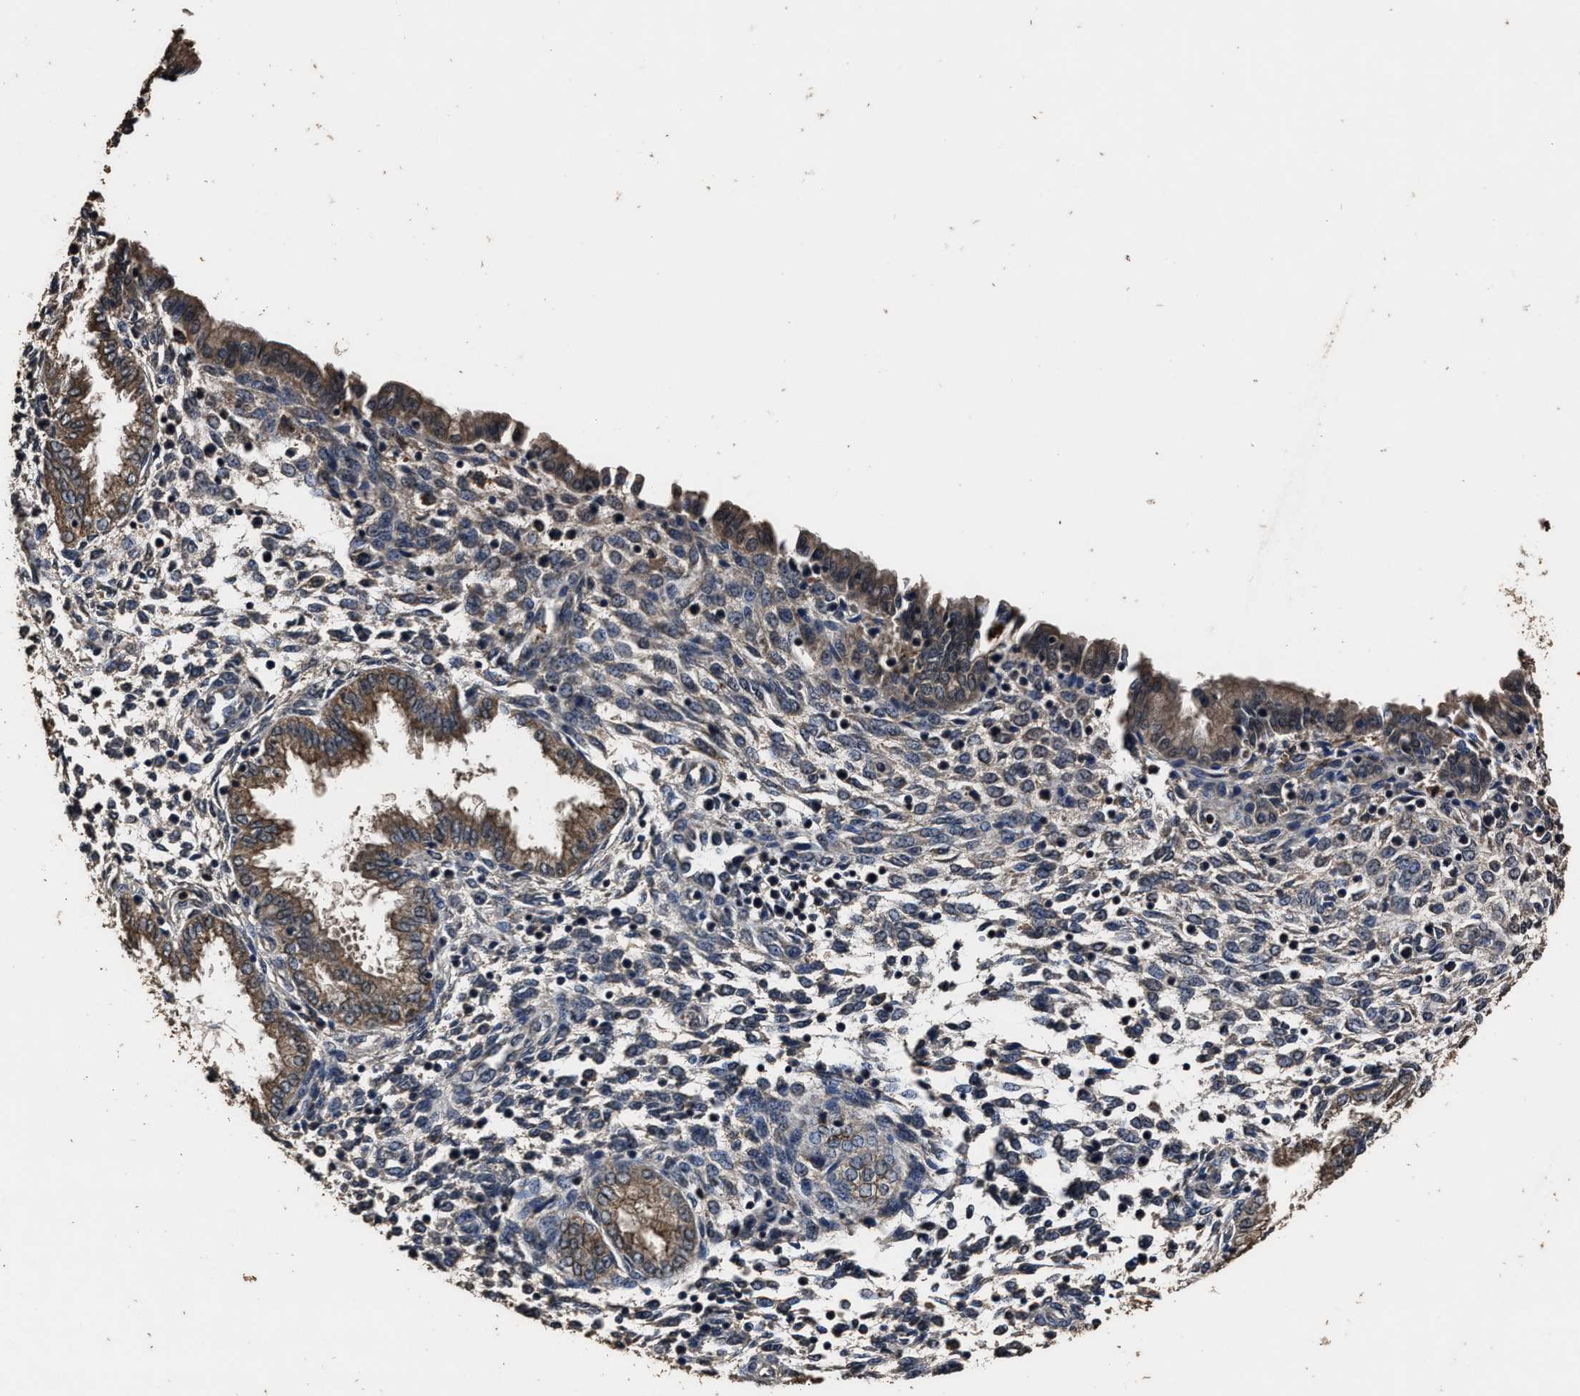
{"staining": {"intensity": "weak", "quantity": "<25%", "location": "cytoplasmic/membranous"}, "tissue": "endometrium", "cell_type": "Cells in endometrial stroma", "image_type": "normal", "snomed": [{"axis": "morphology", "description": "Normal tissue, NOS"}, {"axis": "topography", "description": "Endometrium"}], "caption": "Immunohistochemistry of unremarkable human endometrium displays no staining in cells in endometrial stroma.", "gene": "RSBN1L", "patient": {"sex": "female", "age": 33}}